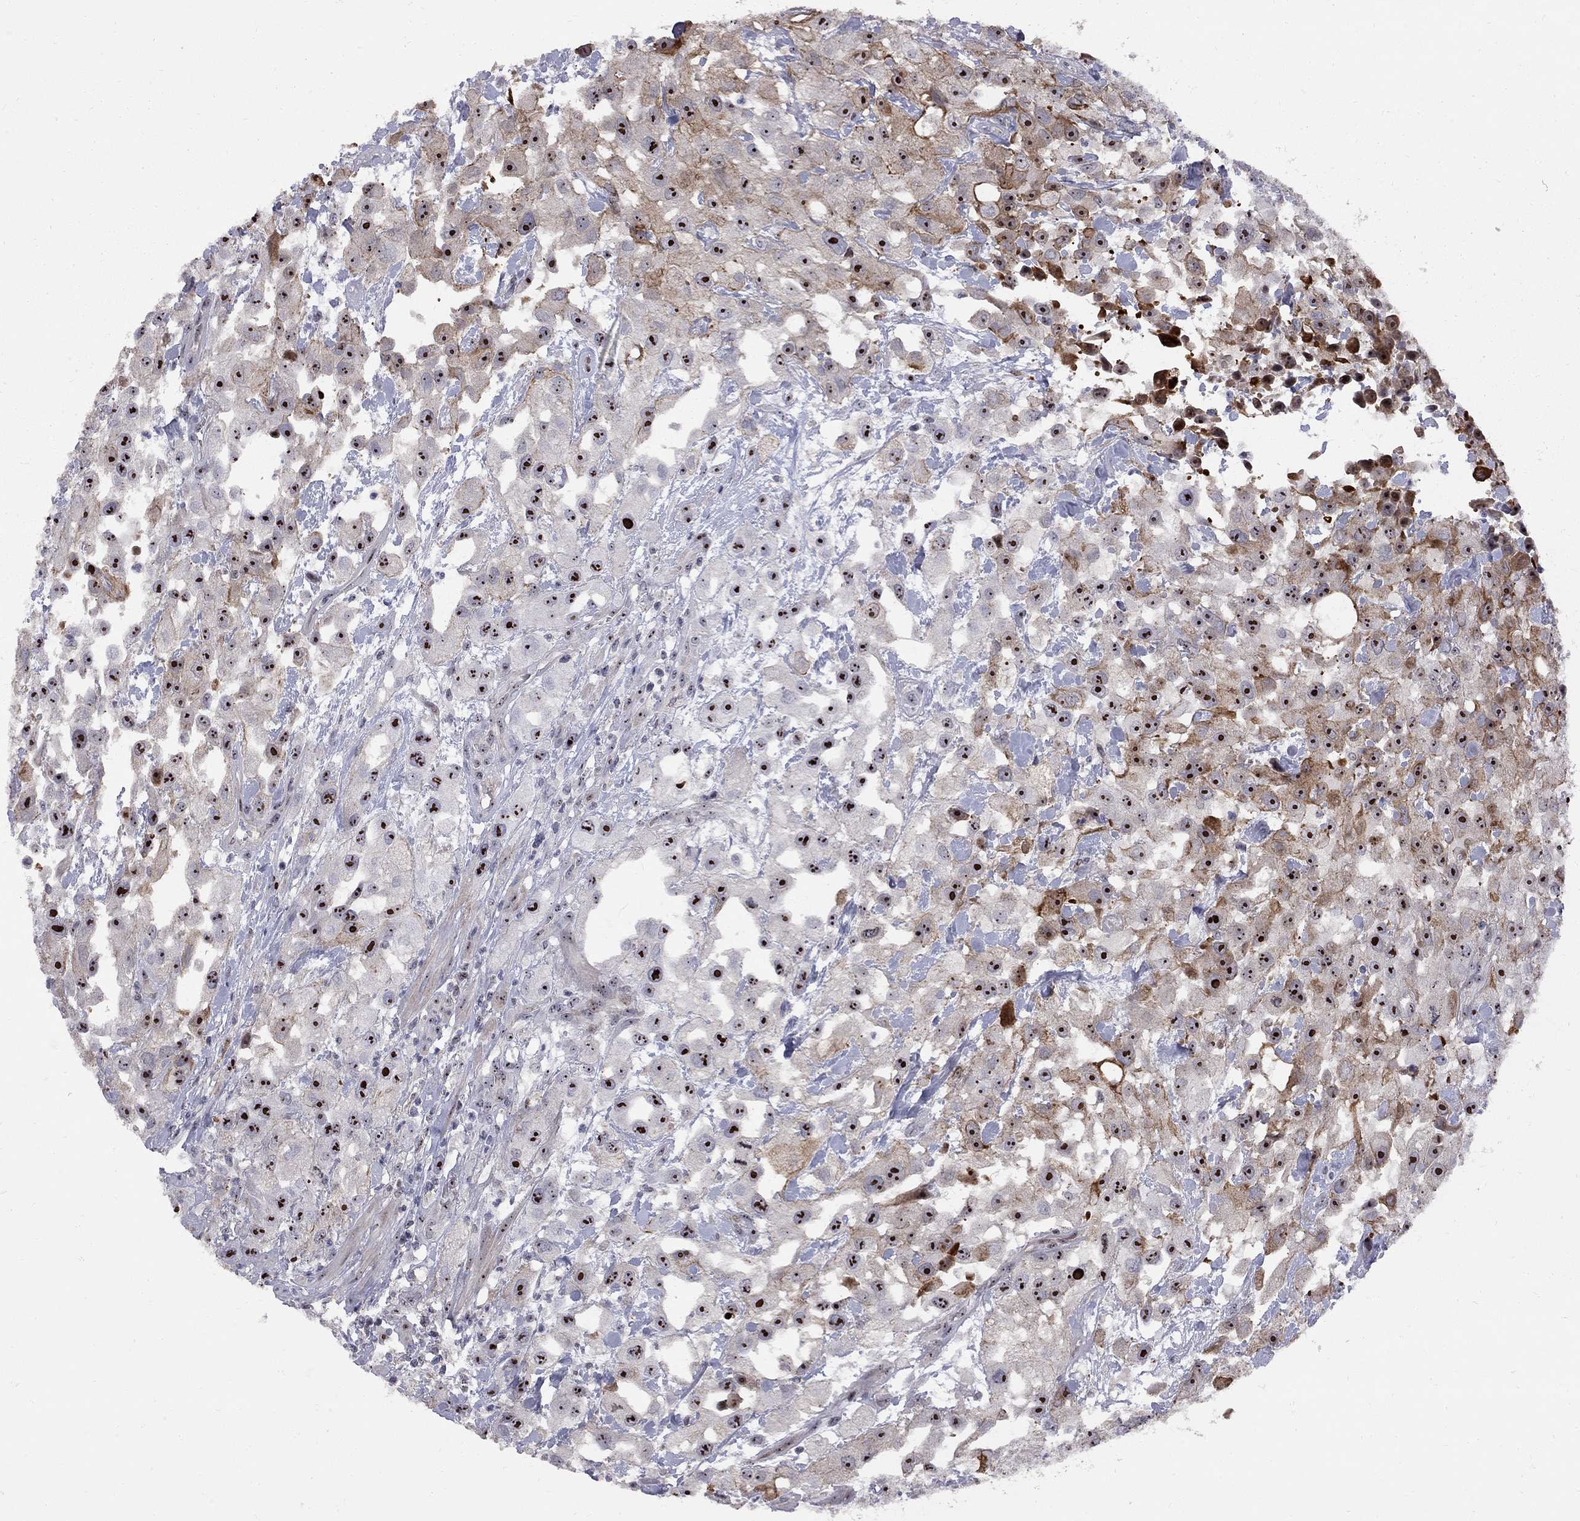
{"staining": {"intensity": "strong", "quantity": ">75%", "location": "nuclear"}, "tissue": "urothelial cancer", "cell_type": "Tumor cells", "image_type": "cancer", "snomed": [{"axis": "morphology", "description": "Urothelial carcinoma, High grade"}, {"axis": "topography", "description": "Urinary bladder"}], "caption": "Protein staining of urothelial carcinoma (high-grade) tissue exhibits strong nuclear positivity in approximately >75% of tumor cells. Using DAB (3,3'-diaminobenzidine) (brown) and hematoxylin (blue) stains, captured at high magnification using brightfield microscopy.", "gene": "DHX33", "patient": {"sex": "male", "age": 79}}